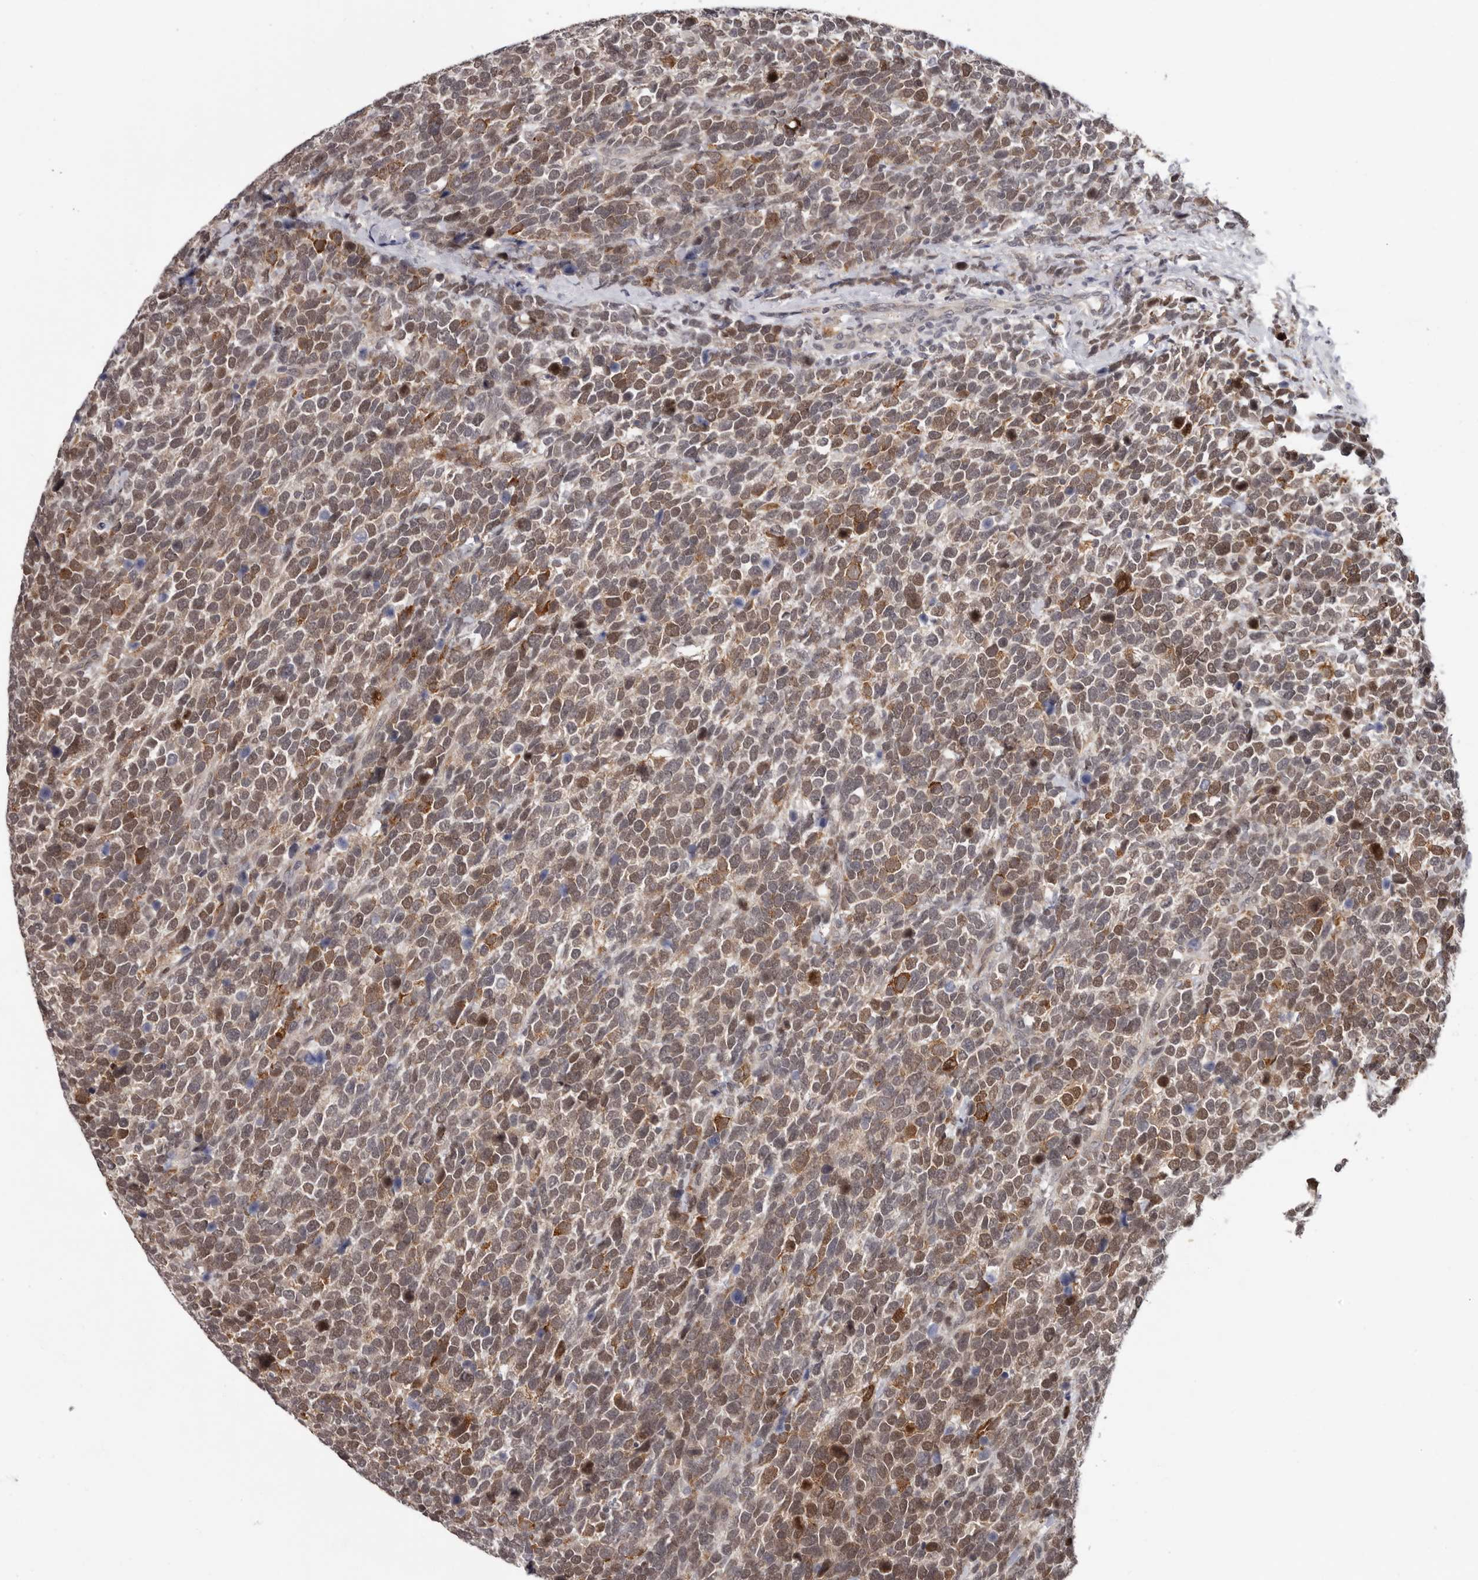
{"staining": {"intensity": "moderate", "quantity": ">75%", "location": "cytoplasmic/membranous,nuclear"}, "tissue": "urothelial cancer", "cell_type": "Tumor cells", "image_type": "cancer", "snomed": [{"axis": "morphology", "description": "Urothelial carcinoma, High grade"}, {"axis": "topography", "description": "Urinary bladder"}], "caption": "This is a photomicrograph of immunohistochemistry (IHC) staining of high-grade urothelial carcinoma, which shows moderate staining in the cytoplasmic/membranous and nuclear of tumor cells.", "gene": "TBX5", "patient": {"sex": "female", "age": 82}}